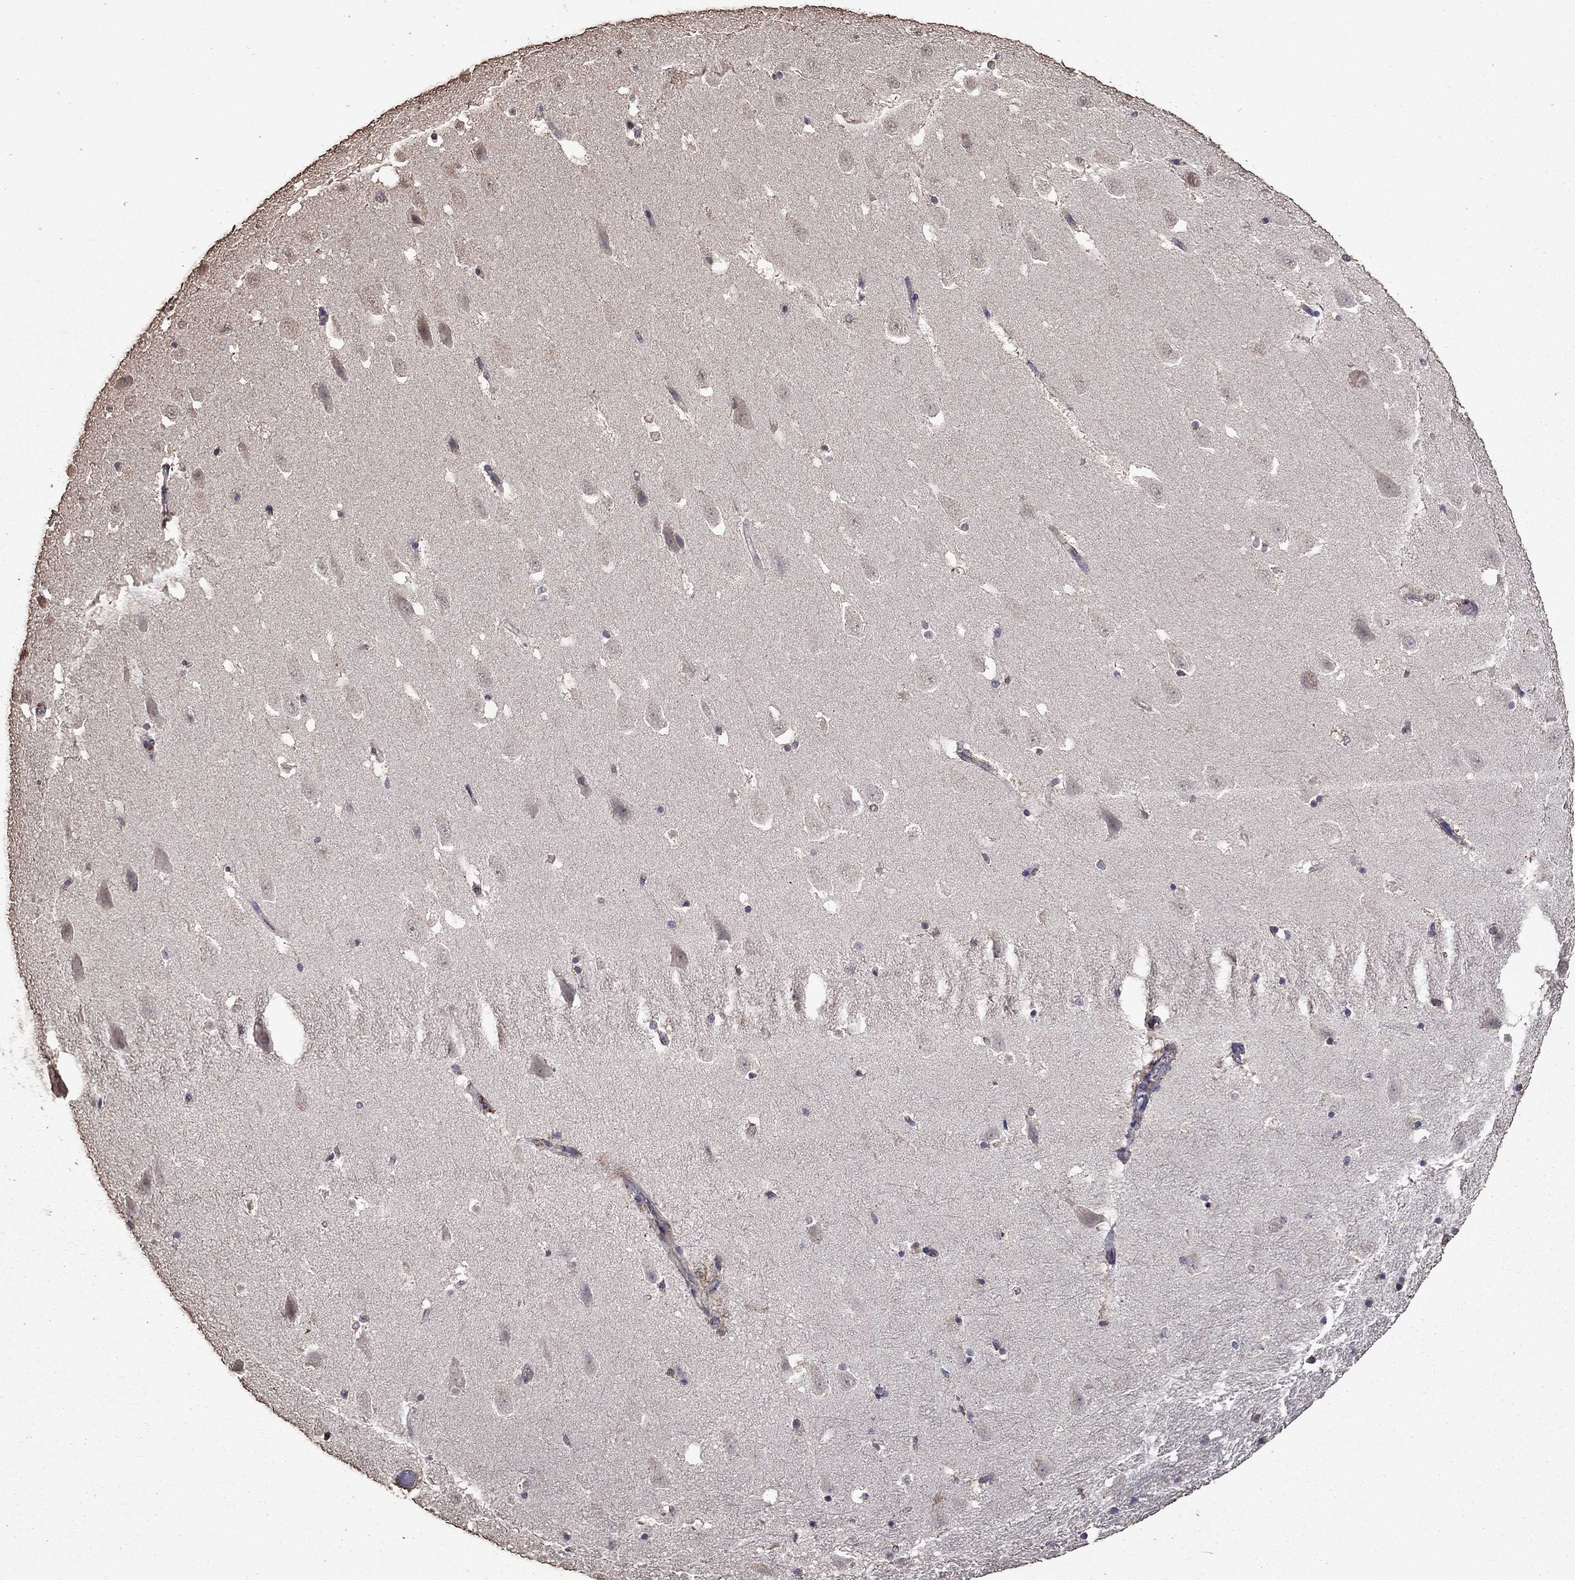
{"staining": {"intensity": "negative", "quantity": "none", "location": "none"}, "tissue": "hippocampus", "cell_type": "Glial cells", "image_type": "normal", "snomed": [{"axis": "morphology", "description": "Normal tissue, NOS"}, {"axis": "topography", "description": "Hippocampus"}], "caption": "DAB (3,3'-diaminobenzidine) immunohistochemical staining of unremarkable hippocampus demonstrates no significant staining in glial cells. (Brightfield microscopy of DAB IHC at high magnification).", "gene": "SERPINA5", "patient": {"sex": "male", "age": 49}}